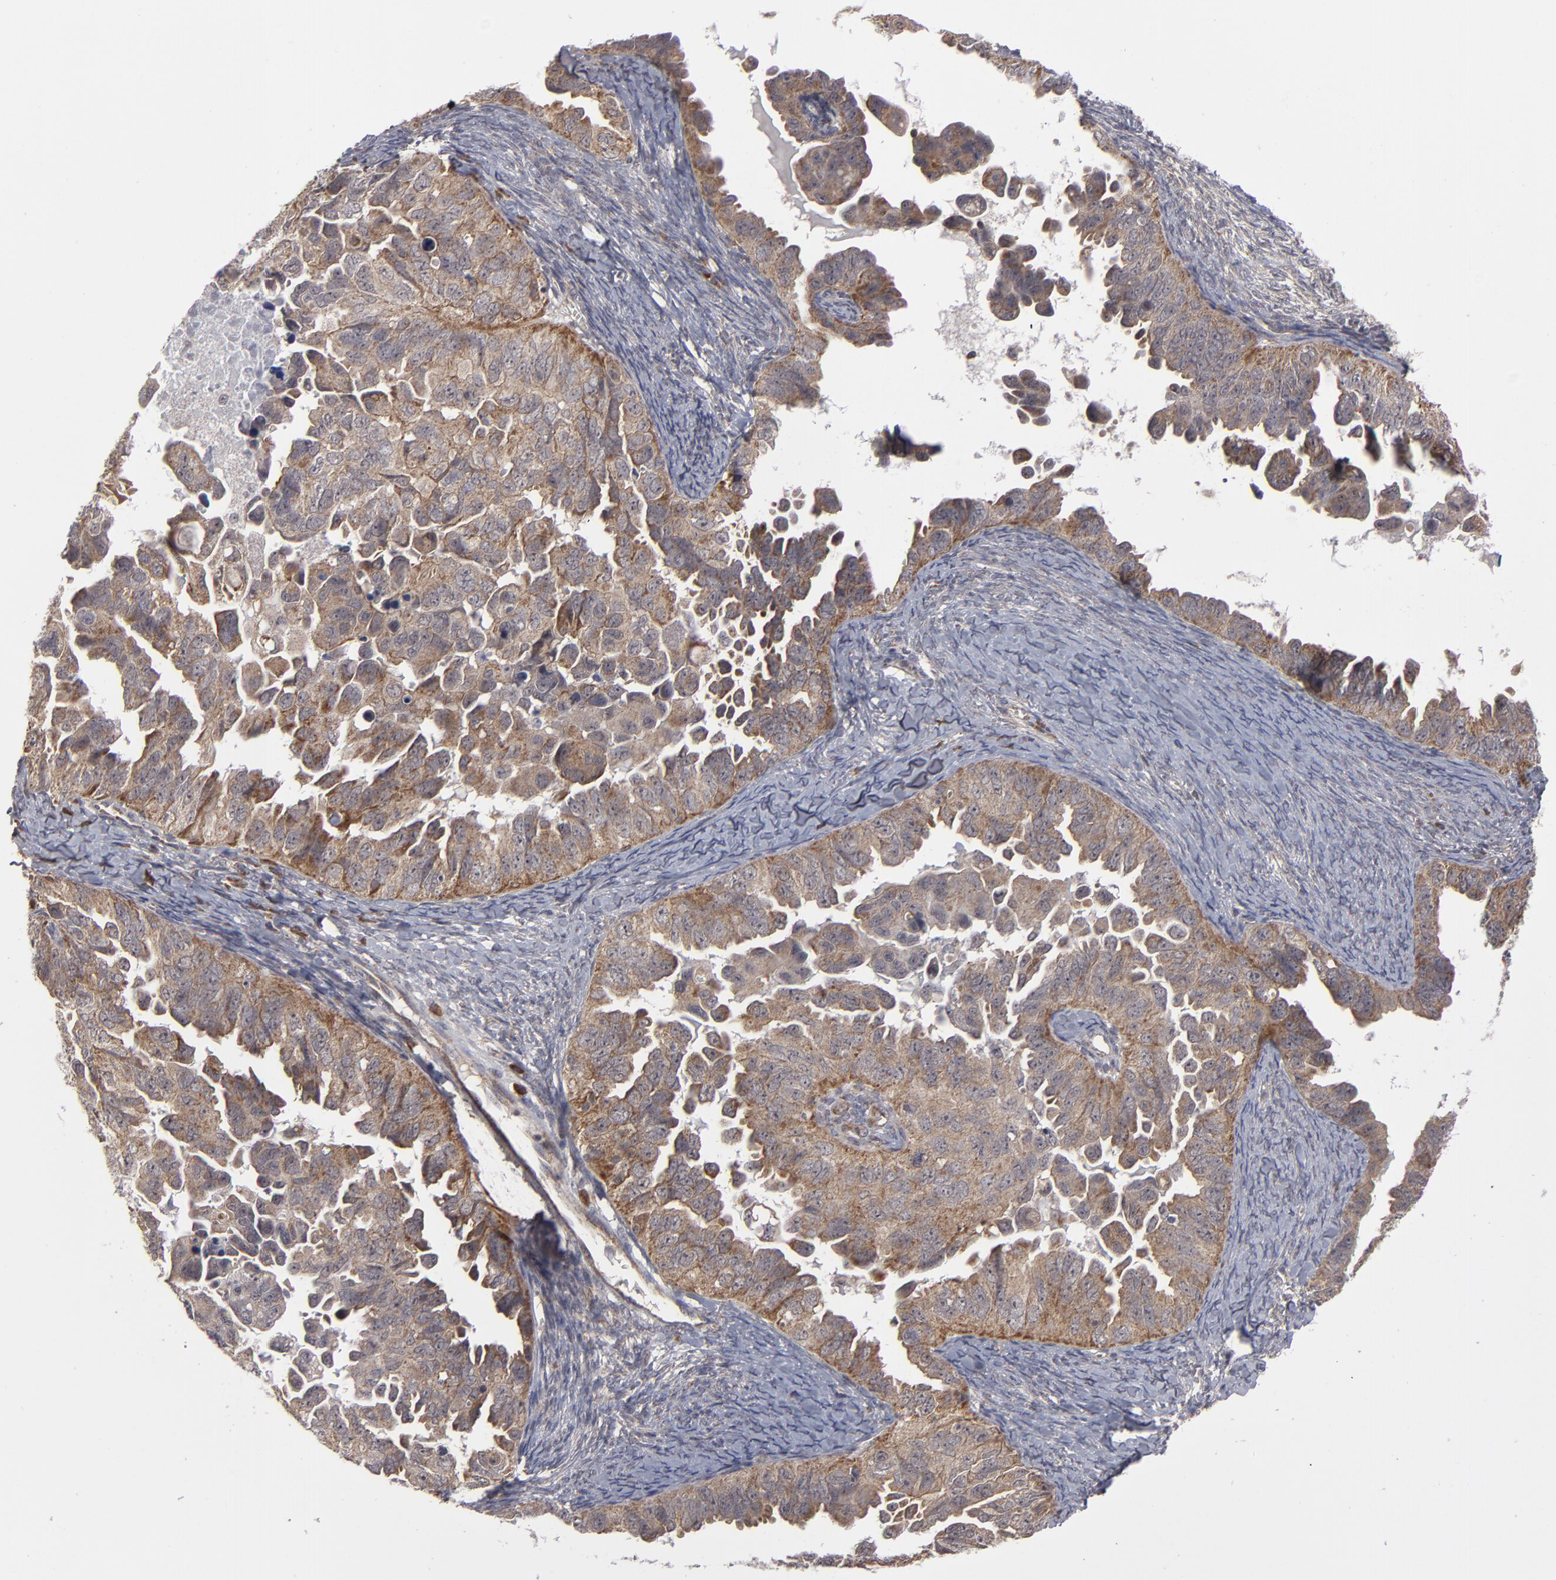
{"staining": {"intensity": "moderate", "quantity": "25%-75%", "location": "cytoplasmic/membranous"}, "tissue": "ovarian cancer", "cell_type": "Tumor cells", "image_type": "cancer", "snomed": [{"axis": "morphology", "description": "Cystadenocarcinoma, serous, NOS"}, {"axis": "topography", "description": "Ovary"}], "caption": "Ovarian serous cystadenocarcinoma tissue displays moderate cytoplasmic/membranous staining in about 25%-75% of tumor cells, visualized by immunohistochemistry. (DAB IHC, brown staining for protein, blue staining for nuclei).", "gene": "GLCCI1", "patient": {"sex": "female", "age": 82}}